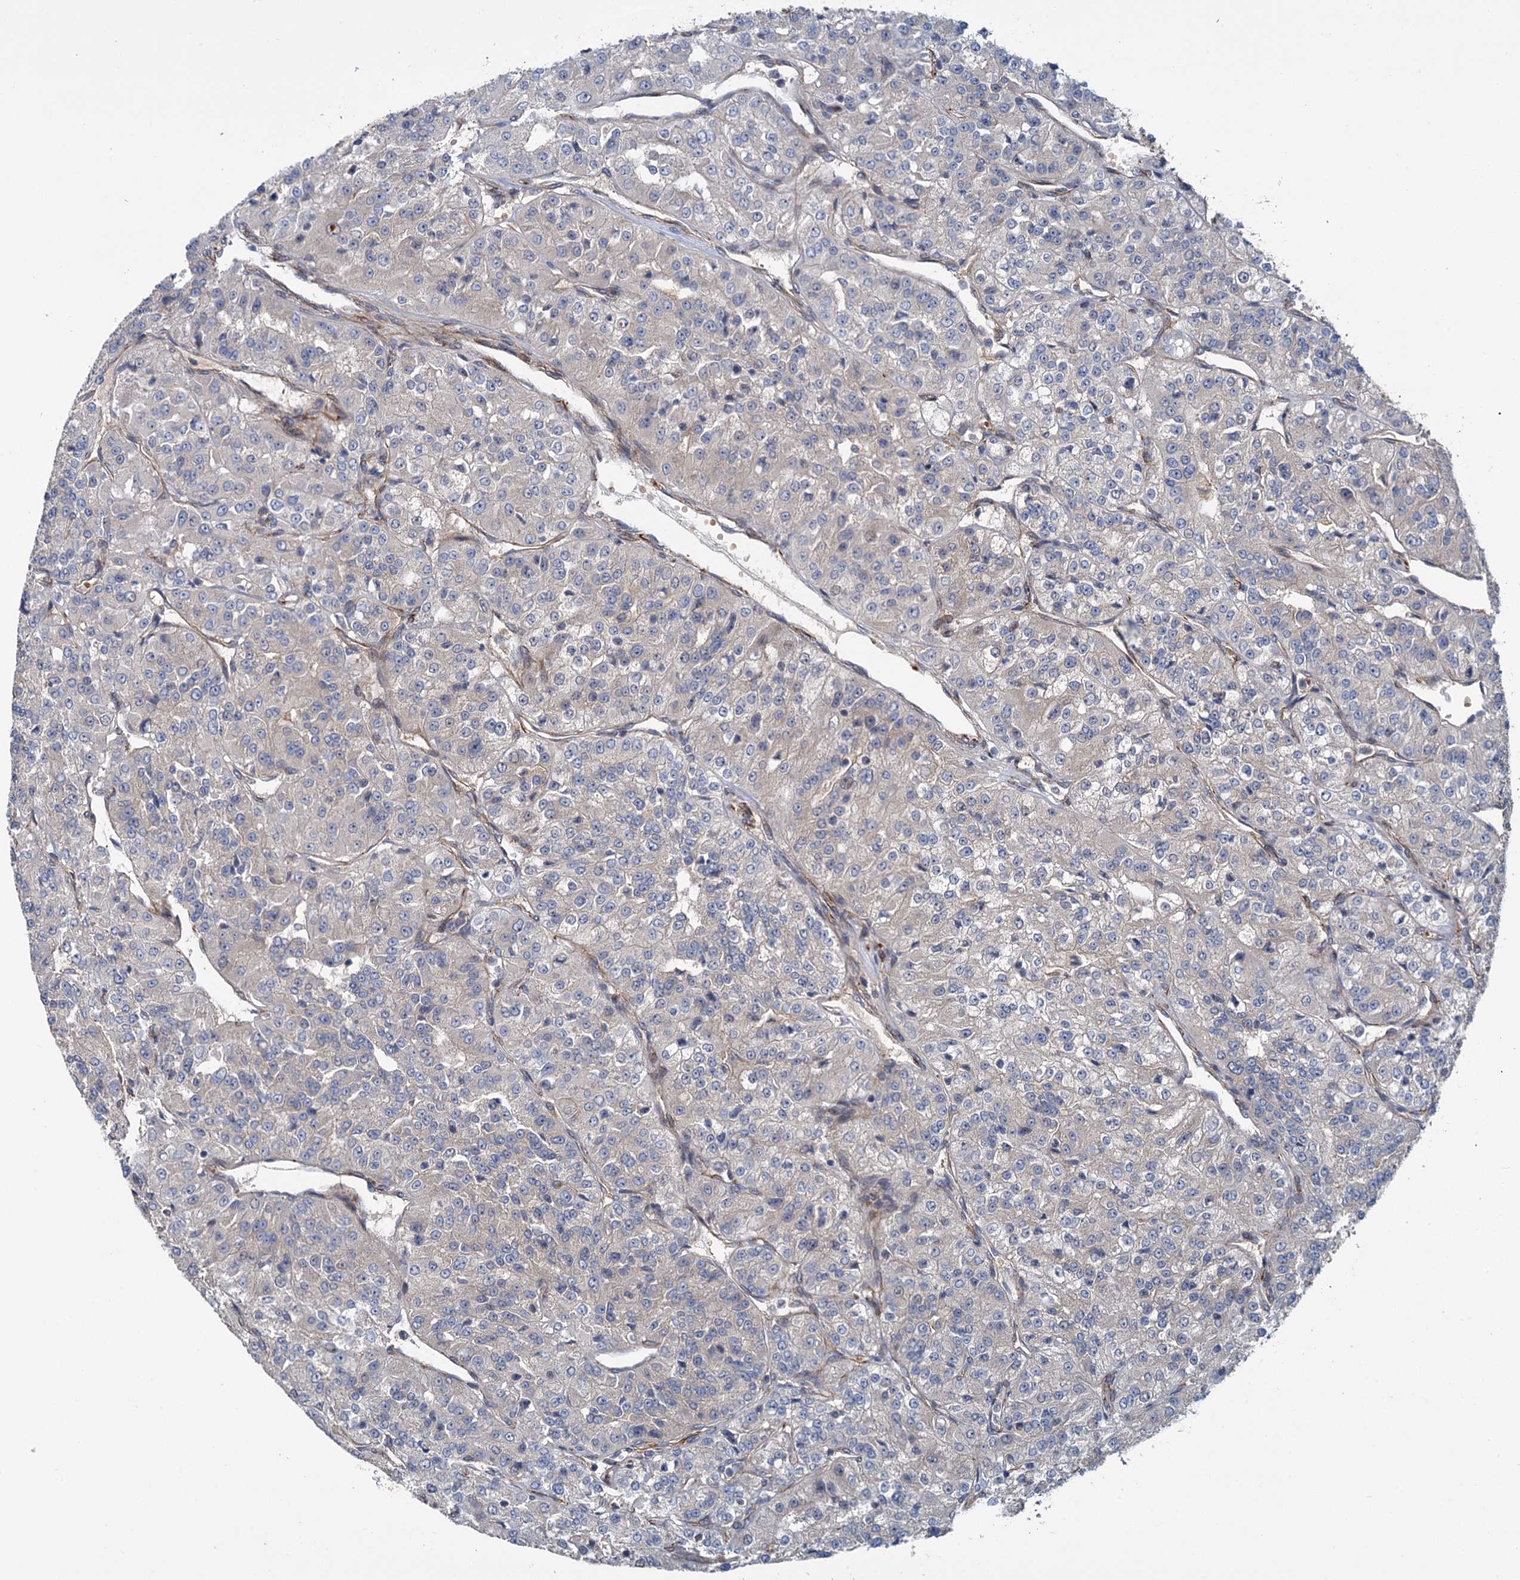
{"staining": {"intensity": "negative", "quantity": "none", "location": "none"}, "tissue": "renal cancer", "cell_type": "Tumor cells", "image_type": "cancer", "snomed": [{"axis": "morphology", "description": "Adenocarcinoma, NOS"}, {"axis": "topography", "description": "Kidney"}], "caption": "Immunohistochemical staining of adenocarcinoma (renal) reveals no significant expression in tumor cells. (DAB (3,3'-diaminobenzidine) IHC with hematoxylin counter stain).", "gene": "PKN2", "patient": {"sex": "female", "age": 63}}